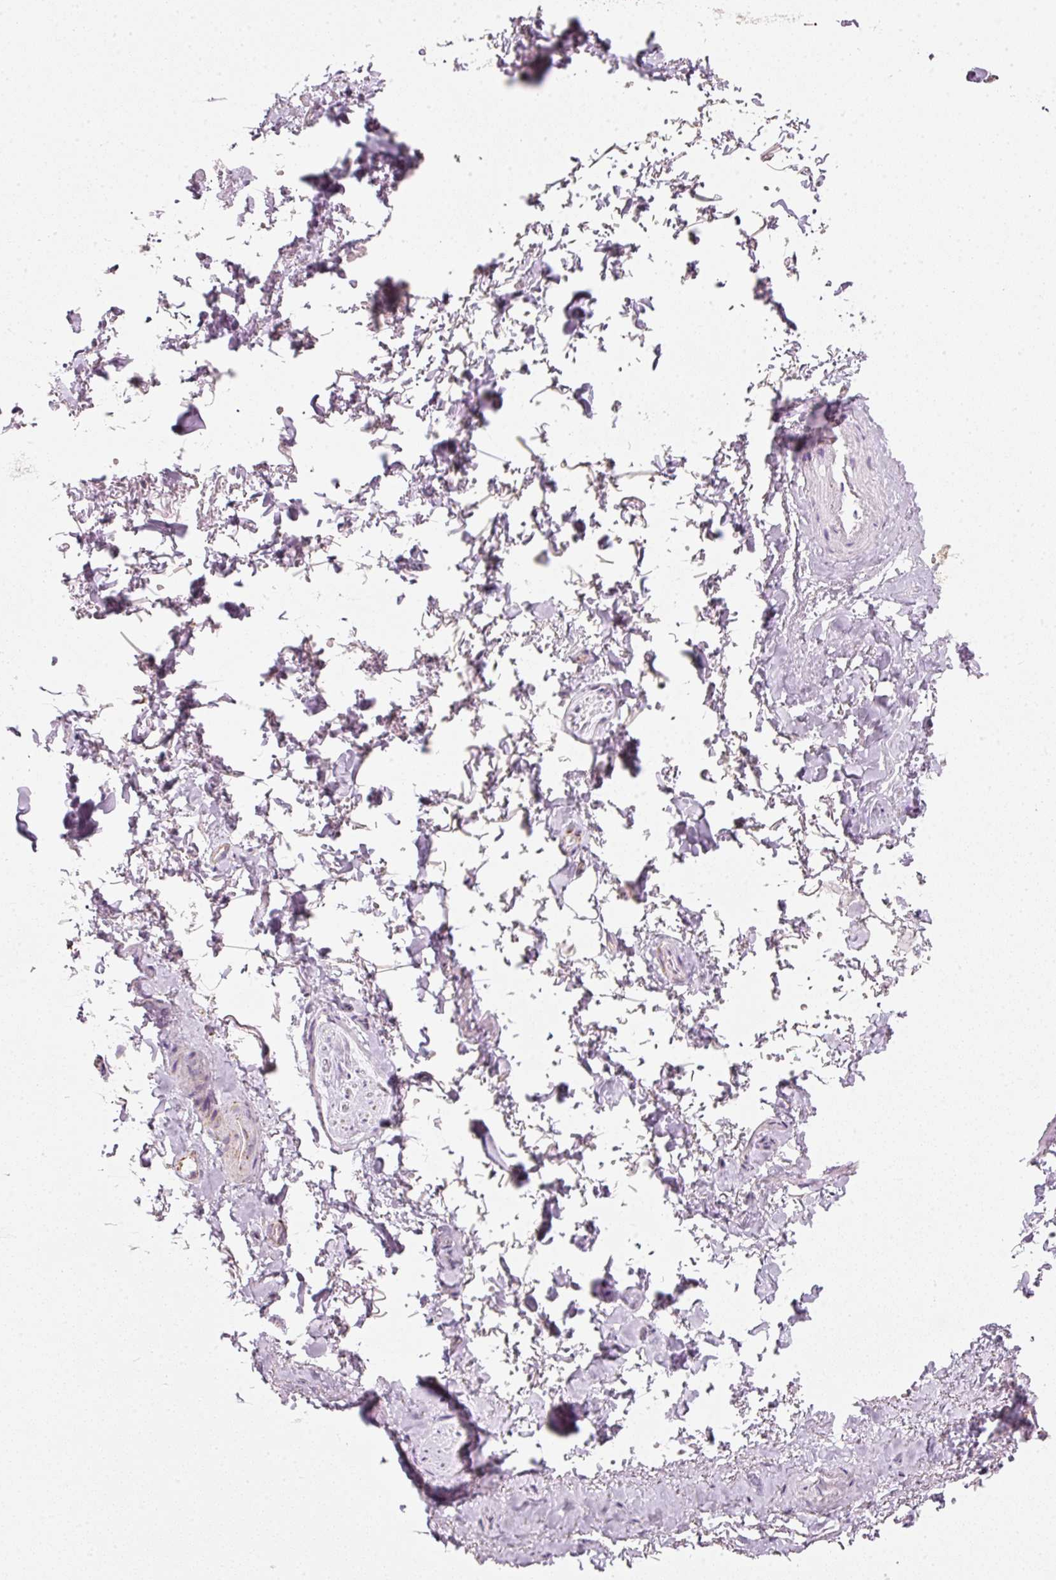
{"staining": {"intensity": "negative", "quantity": "none", "location": "none"}, "tissue": "adipose tissue", "cell_type": "Adipocytes", "image_type": "normal", "snomed": [{"axis": "morphology", "description": "Normal tissue, NOS"}, {"axis": "topography", "description": "Vulva"}, {"axis": "topography", "description": "Vagina"}, {"axis": "topography", "description": "Peripheral nerve tissue"}], "caption": "Immunohistochemistry of normal human adipose tissue exhibits no positivity in adipocytes.", "gene": "DUT", "patient": {"sex": "female", "age": 66}}